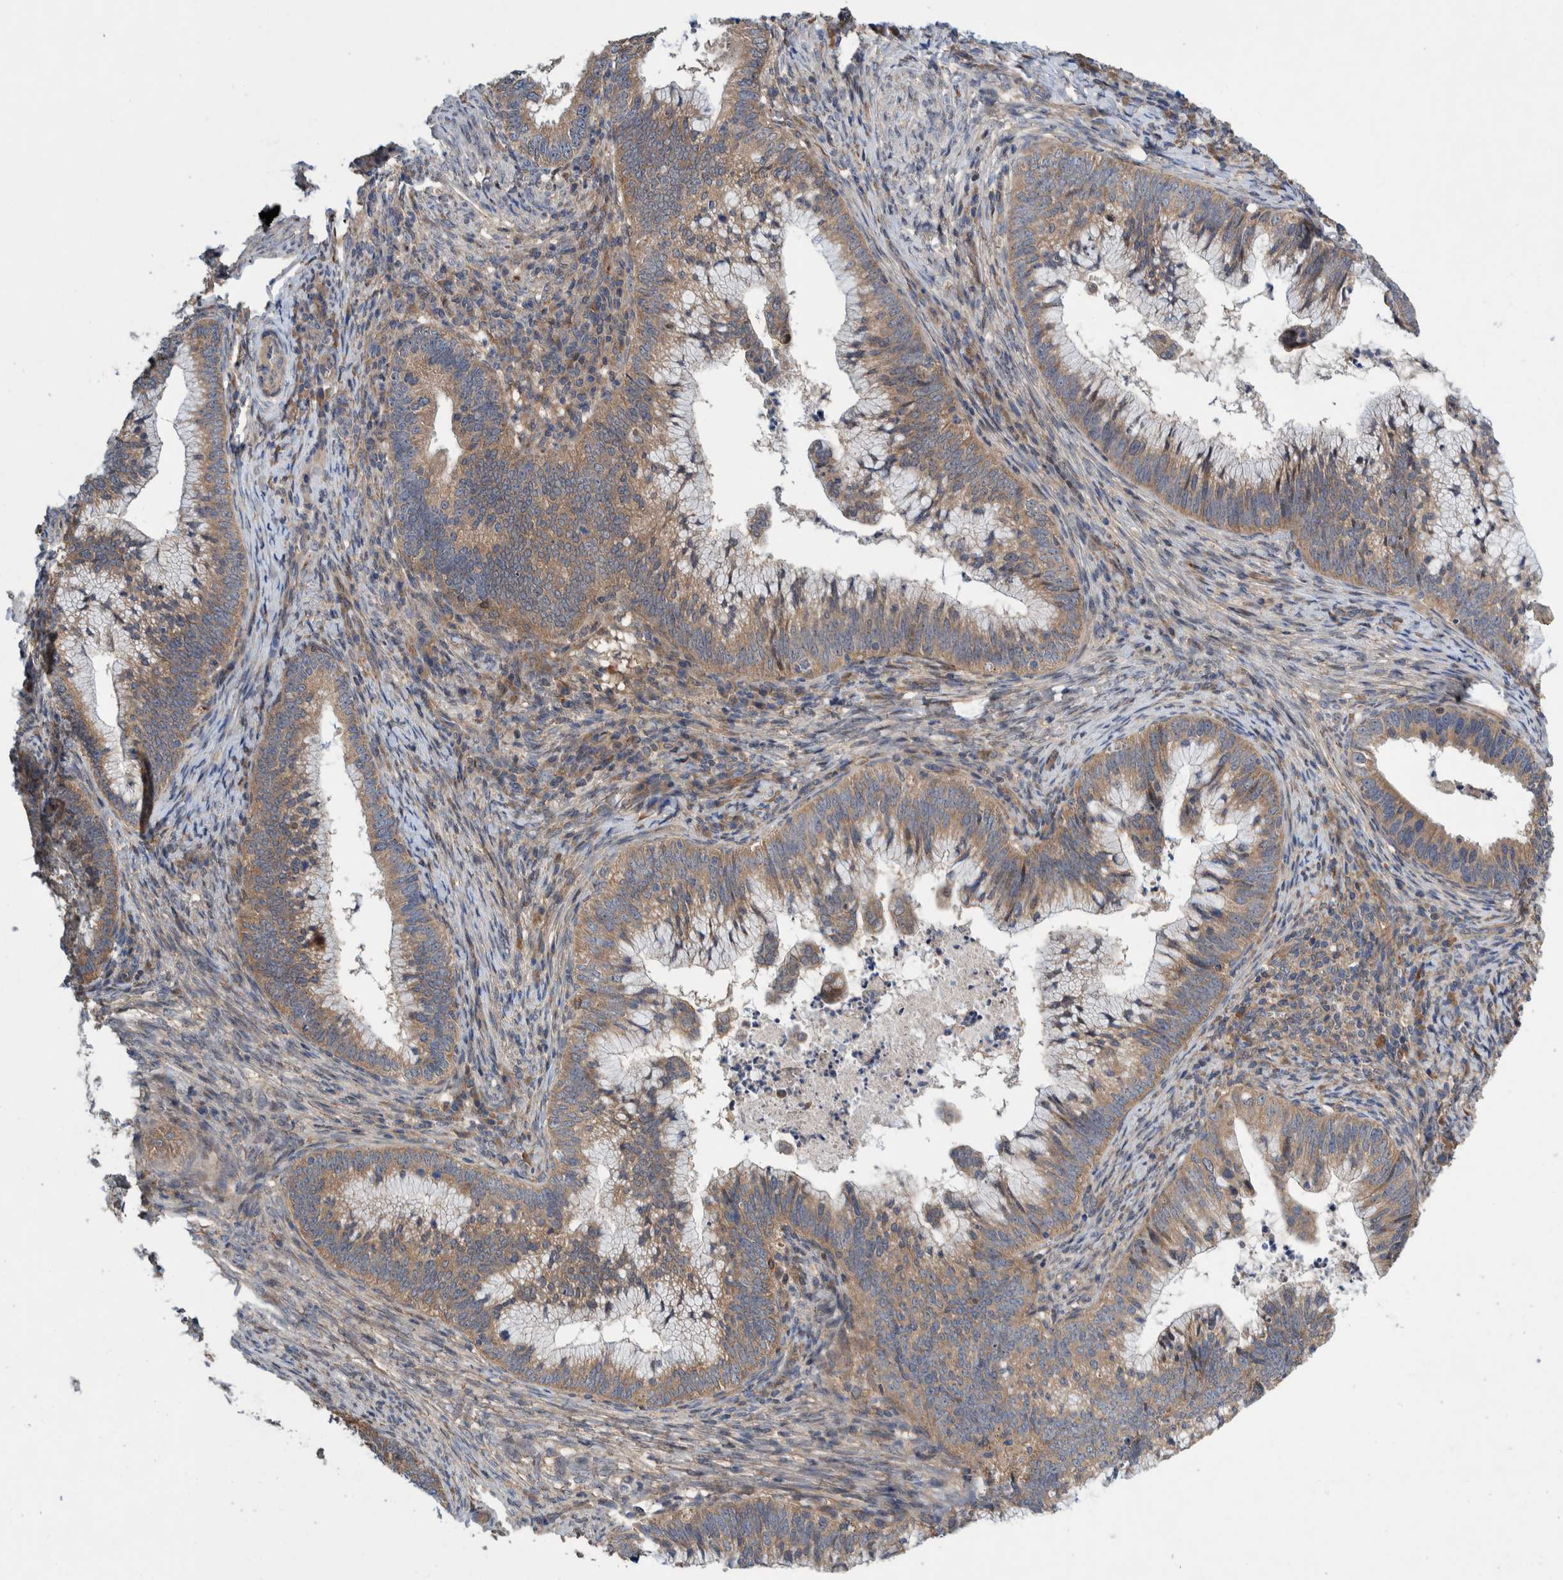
{"staining": {"intensity": "weak", "quantity": ">75%", "location": "cytoplasmic/membranous"}, "tissue": "cervical cancer", "cell_type": "Tumor cells", "image_type": "cancer", "snomed": [{"axis": "morphology", "description": "Adenocarcinoma, NOS"}, {"axis": "topography", "description": "Cervix"}], "caption": "Brown immunohistochemical staining in human cervical adenocarcinoma shows weak cytoplasmic/membranous staining in approximately >75% of tumor cells.", "gene": "PIK3R6", "patient": {"sex": "female", "age": 36}}